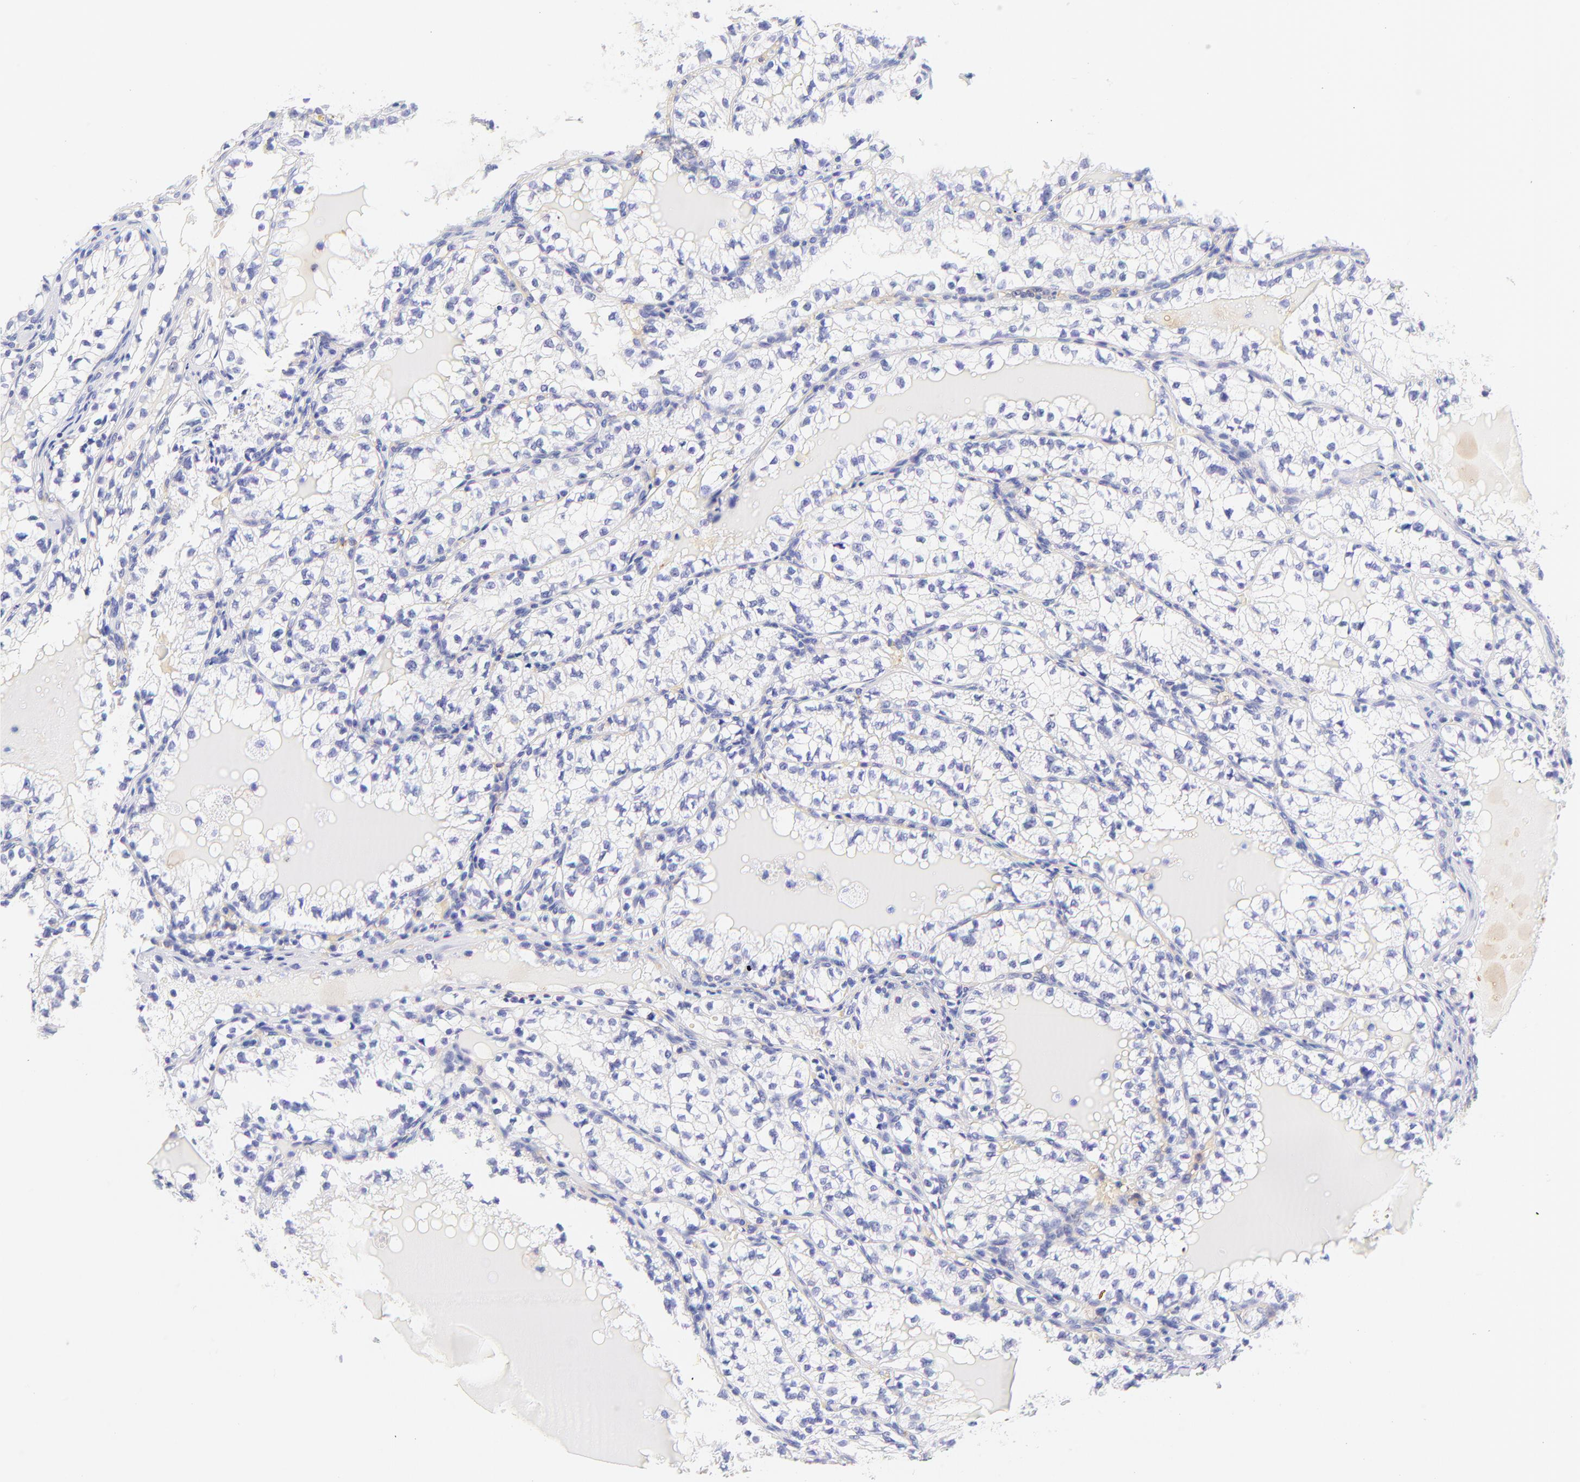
{"staining": {"intensity": "negative", "quantity": "none", "location": "none"}, "tissue": "renal cancer", "cell_type": "Tumor cells", "image_type": "cancer", "snomed": [{"axis": "morphology", "description": "Adenocarcinoma, NOS"}, {"axis": "topography", "description": "Kidney"}], "caption": "Protein analysis of adenocarcinoma (renal) reveals no significant staining in tumor cells.", "gene": "FRMPD3", "patient": {"sex": "male", "age": 61}}